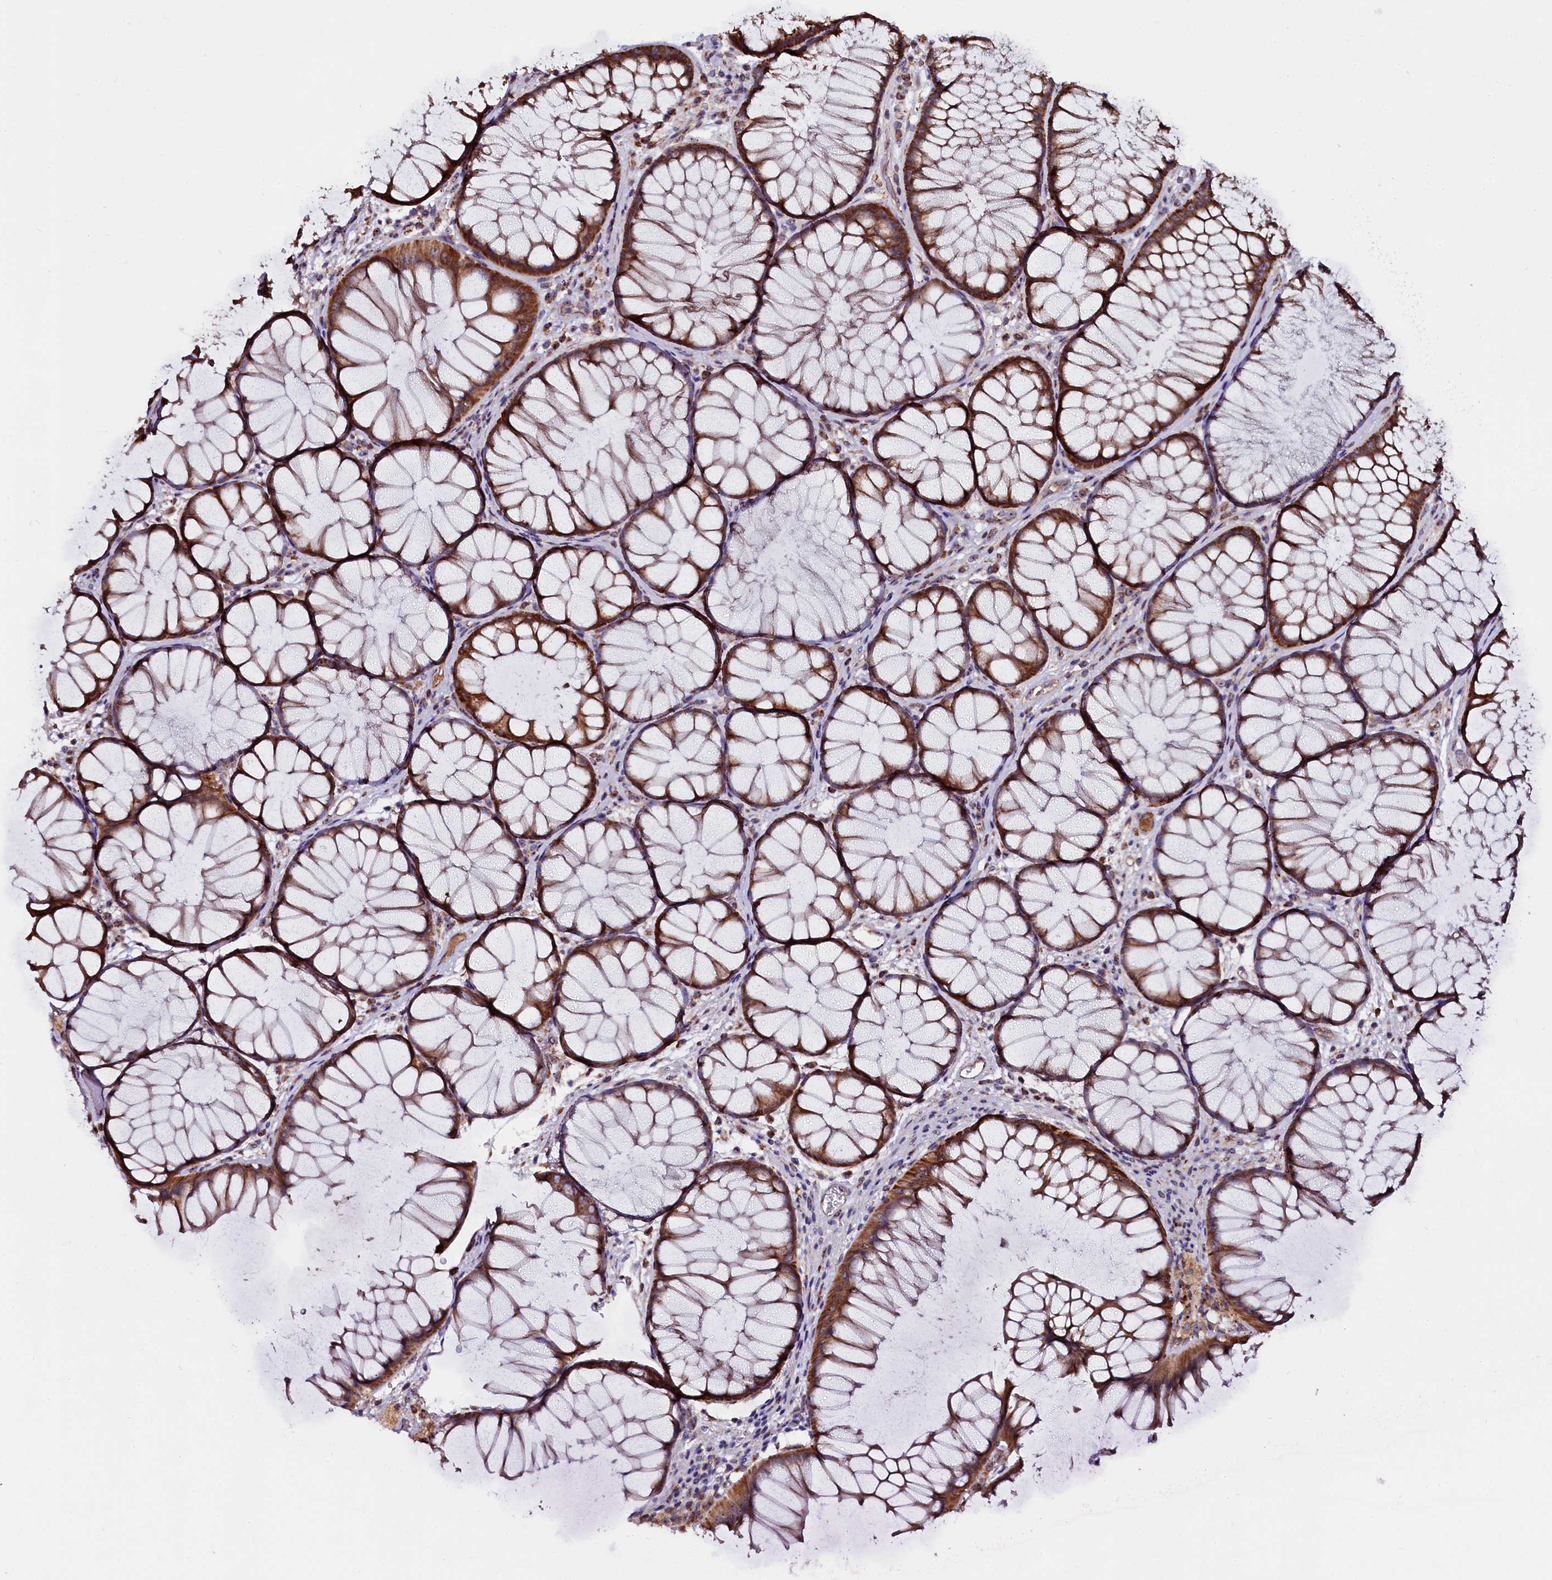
{"staining": {"intensity": "moderate", "quantity": "25%-75%", "location": "cytoplasmic/membranous"}, "tissue": "colon", "cell_type": "Endothelial cells", "image_type": "normal", "snomed": [{"axis": "morphology", "description": "Normal tissue, NOS"}, {"axis": "topography", "description": "Colon"}], "caption": "Immunohistochemistry of normal human colon shows medium levels of moderate cytoplasmic/membranous positivity in about 25%-75% of endothelial cells. Nuclei are stained in blue.", "gene": "NAA80", "patient": {"sex": "female", "age": 82}}